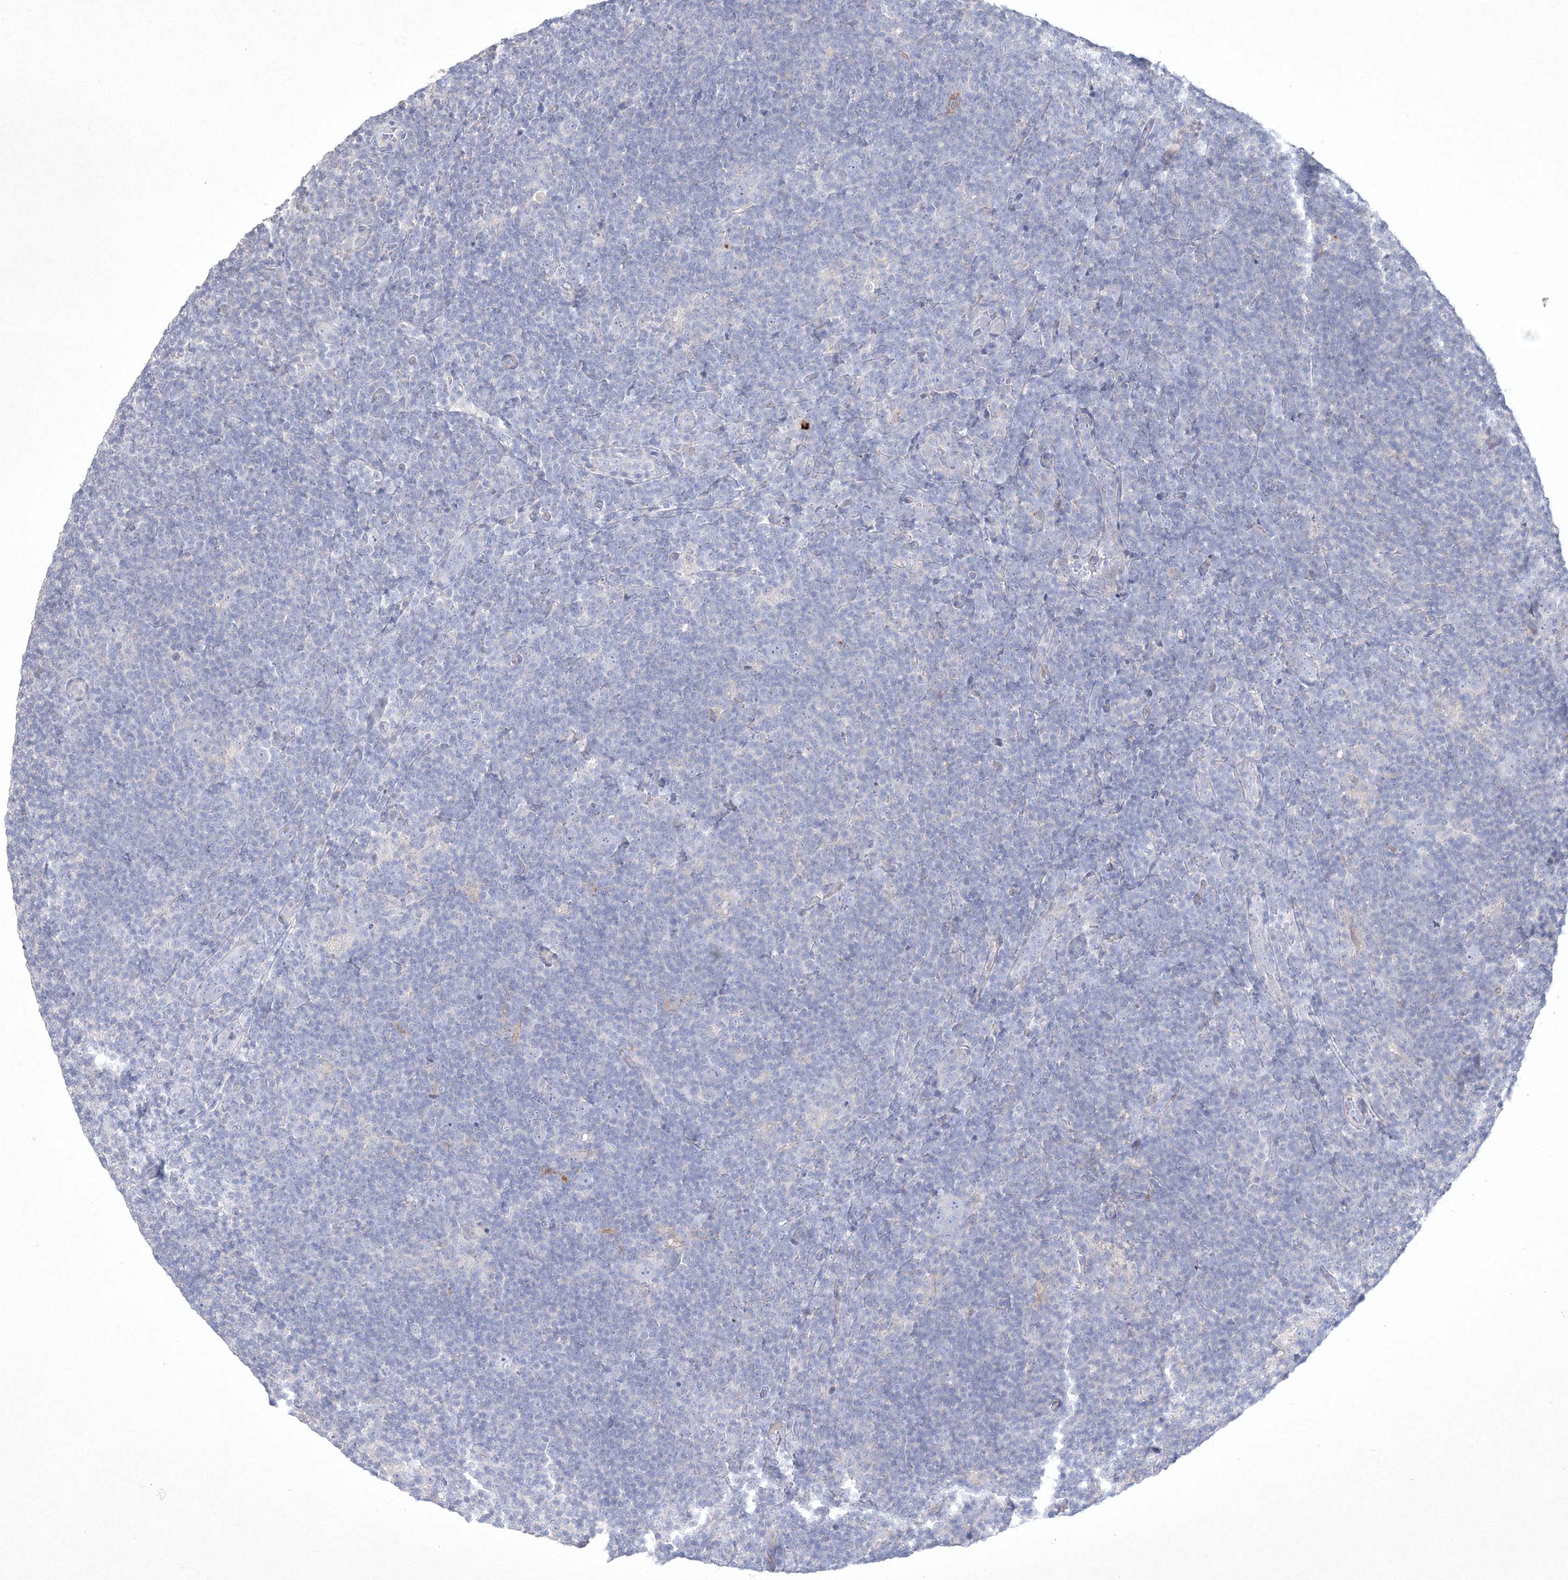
{"staining": {"intensity": "negative", "quantity": "none", "location": "none"}, "tissue": "lymphoma", "cell_type": "Tumor cells", "image_type": "cancer", "snomed": [{"axis": "morphology", "description": "Hodgkin's disease, NOS"}, {"axis": "topography", "description": "Lymph node"}], "caption": "Histopathology image shows no significant protein positivity in tumor cells of Hodgkin's disease.", "gene": "CXXC4", "patient": {"sex": "female", "age": 57}}